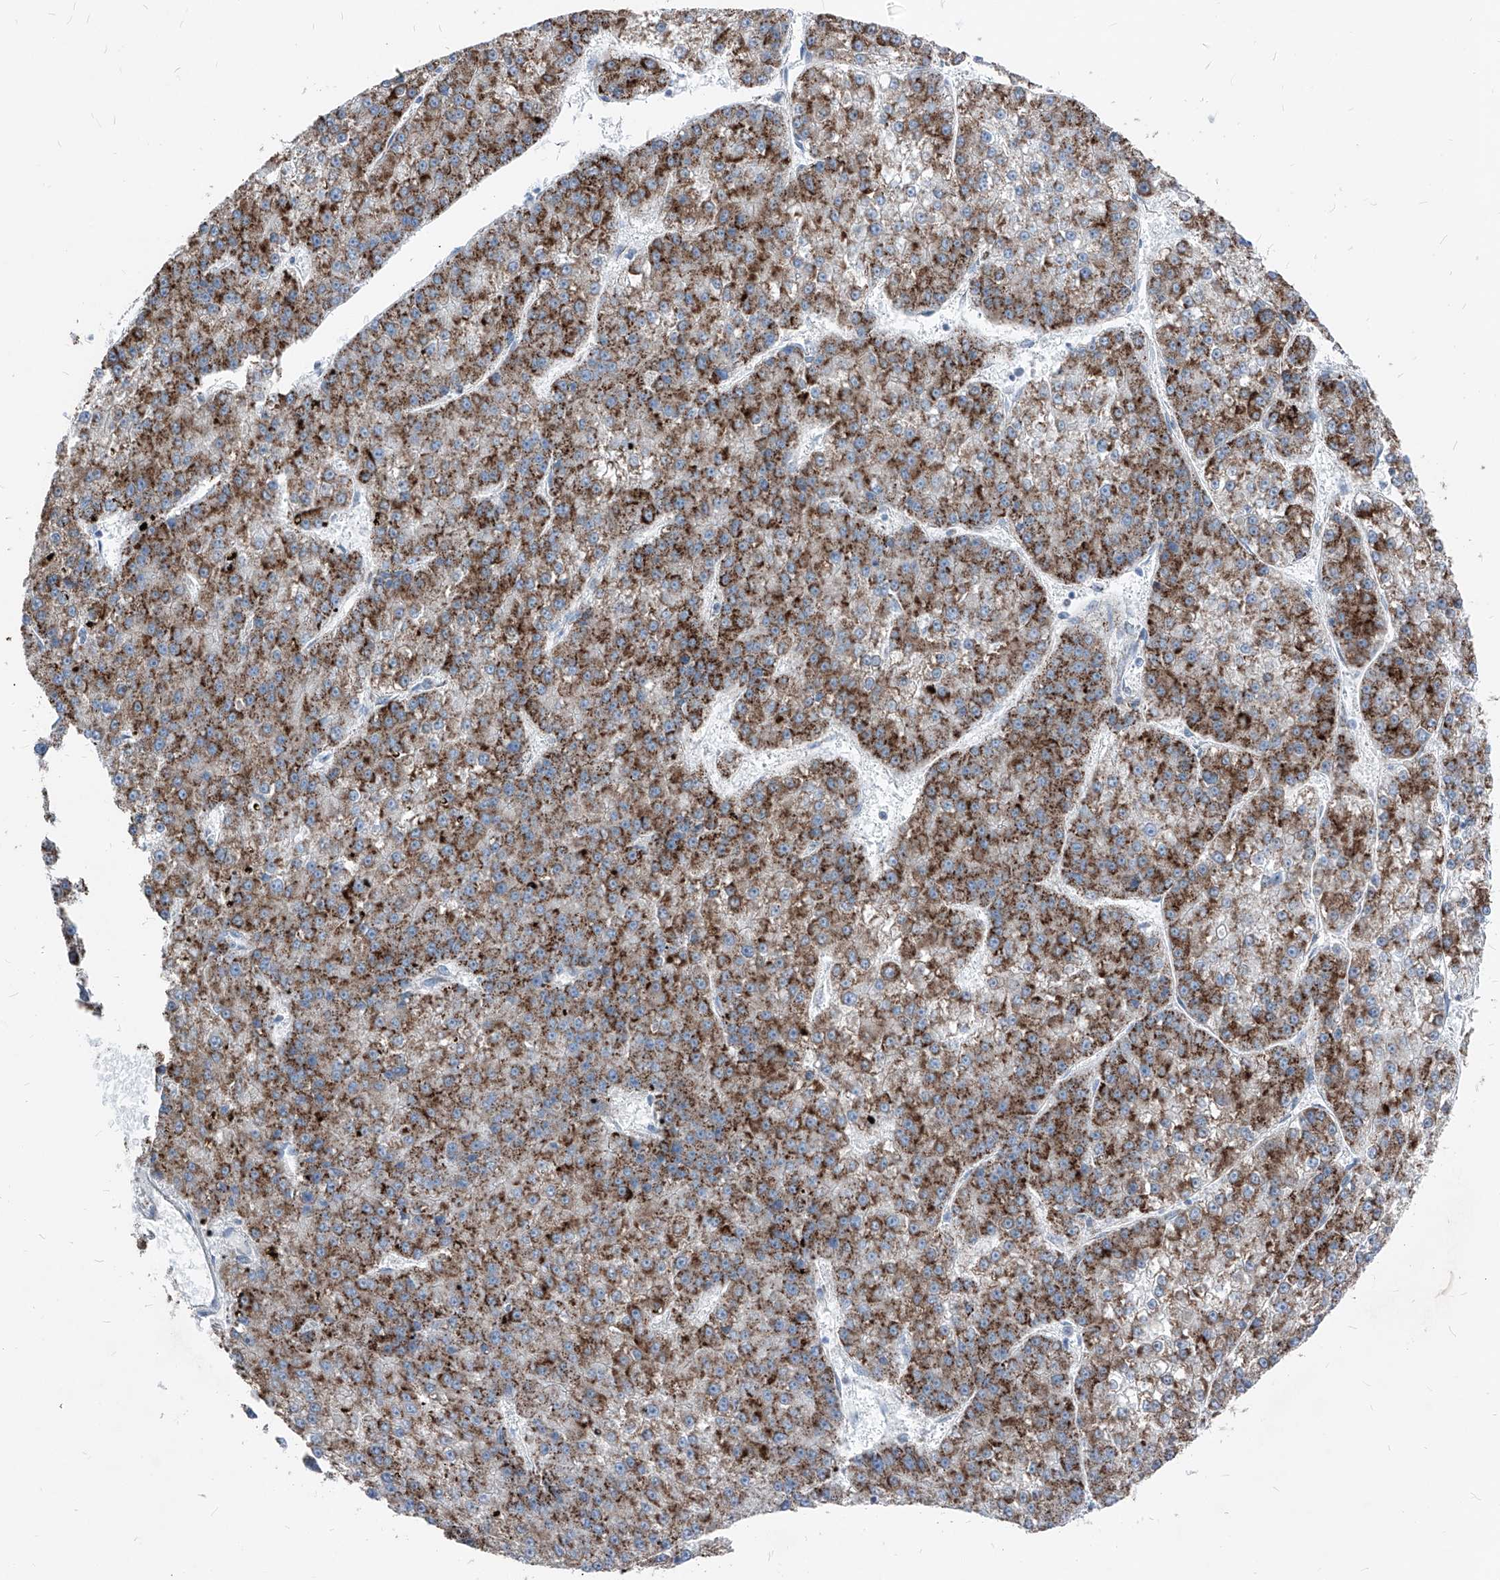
{"staining": {"intensity": "strong", "quantity": ">75%", "location": "cytoplasmic/membranous"}, "tissue": "liver cancer", "cell_type": "Tumor cells", "image_type": "cancer", "snomed": [{"axis": "morphology", "description": "Carcinoma, Hepatocellular, NOS"}, {"axis": "topography", "description": "Liver"}], "caption": "DAB (3,3'-diaminobenzidine) immunohistochemical staining of hepatocellular carcinoma (liver) reveals strong cytoplasmic/membranous protein positivity in approximately >75% of tumor cells.", "gene": "AGPS", "patient": {"sex": "female", "age": 73}}